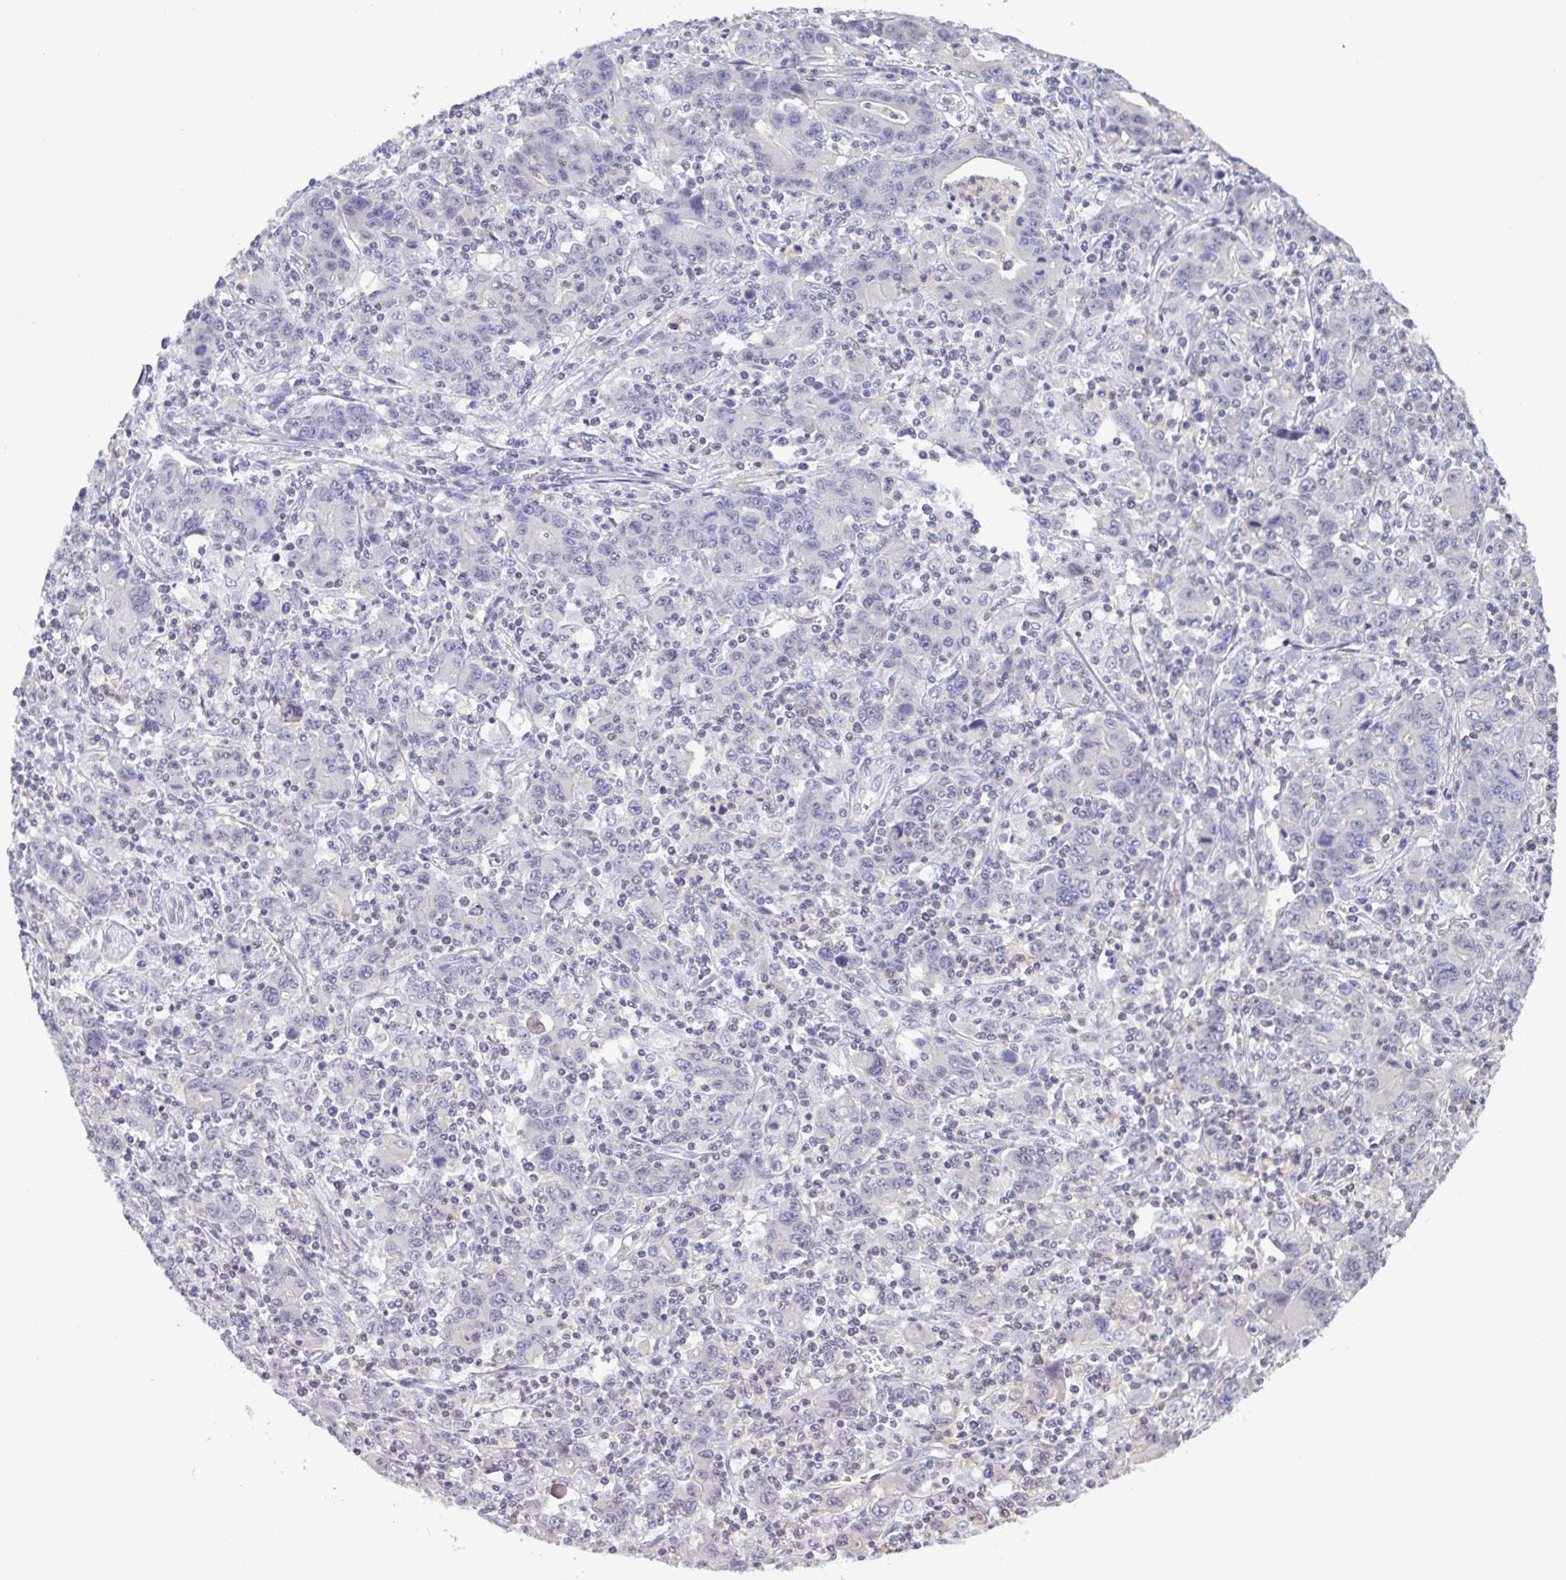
{"staining": {"intensity": "negative", "quantity": "none", "location": "none"}, "tissue": "stomach cancer", "cell_type": "Tumor cells", "image_type": "cancer", "snomed": [{"axis": "morphology", "description": "Adenocarcinoma, NOS"}, {"axis": "topography", "description": "Stomach, upper"}], "caption": "Stomach adenocarcinoma was stained to show a protein in brown. There is no significant staining in tumor cells.", "gene": "LDHC", "patient": {"sex": "male", "age": 69}}